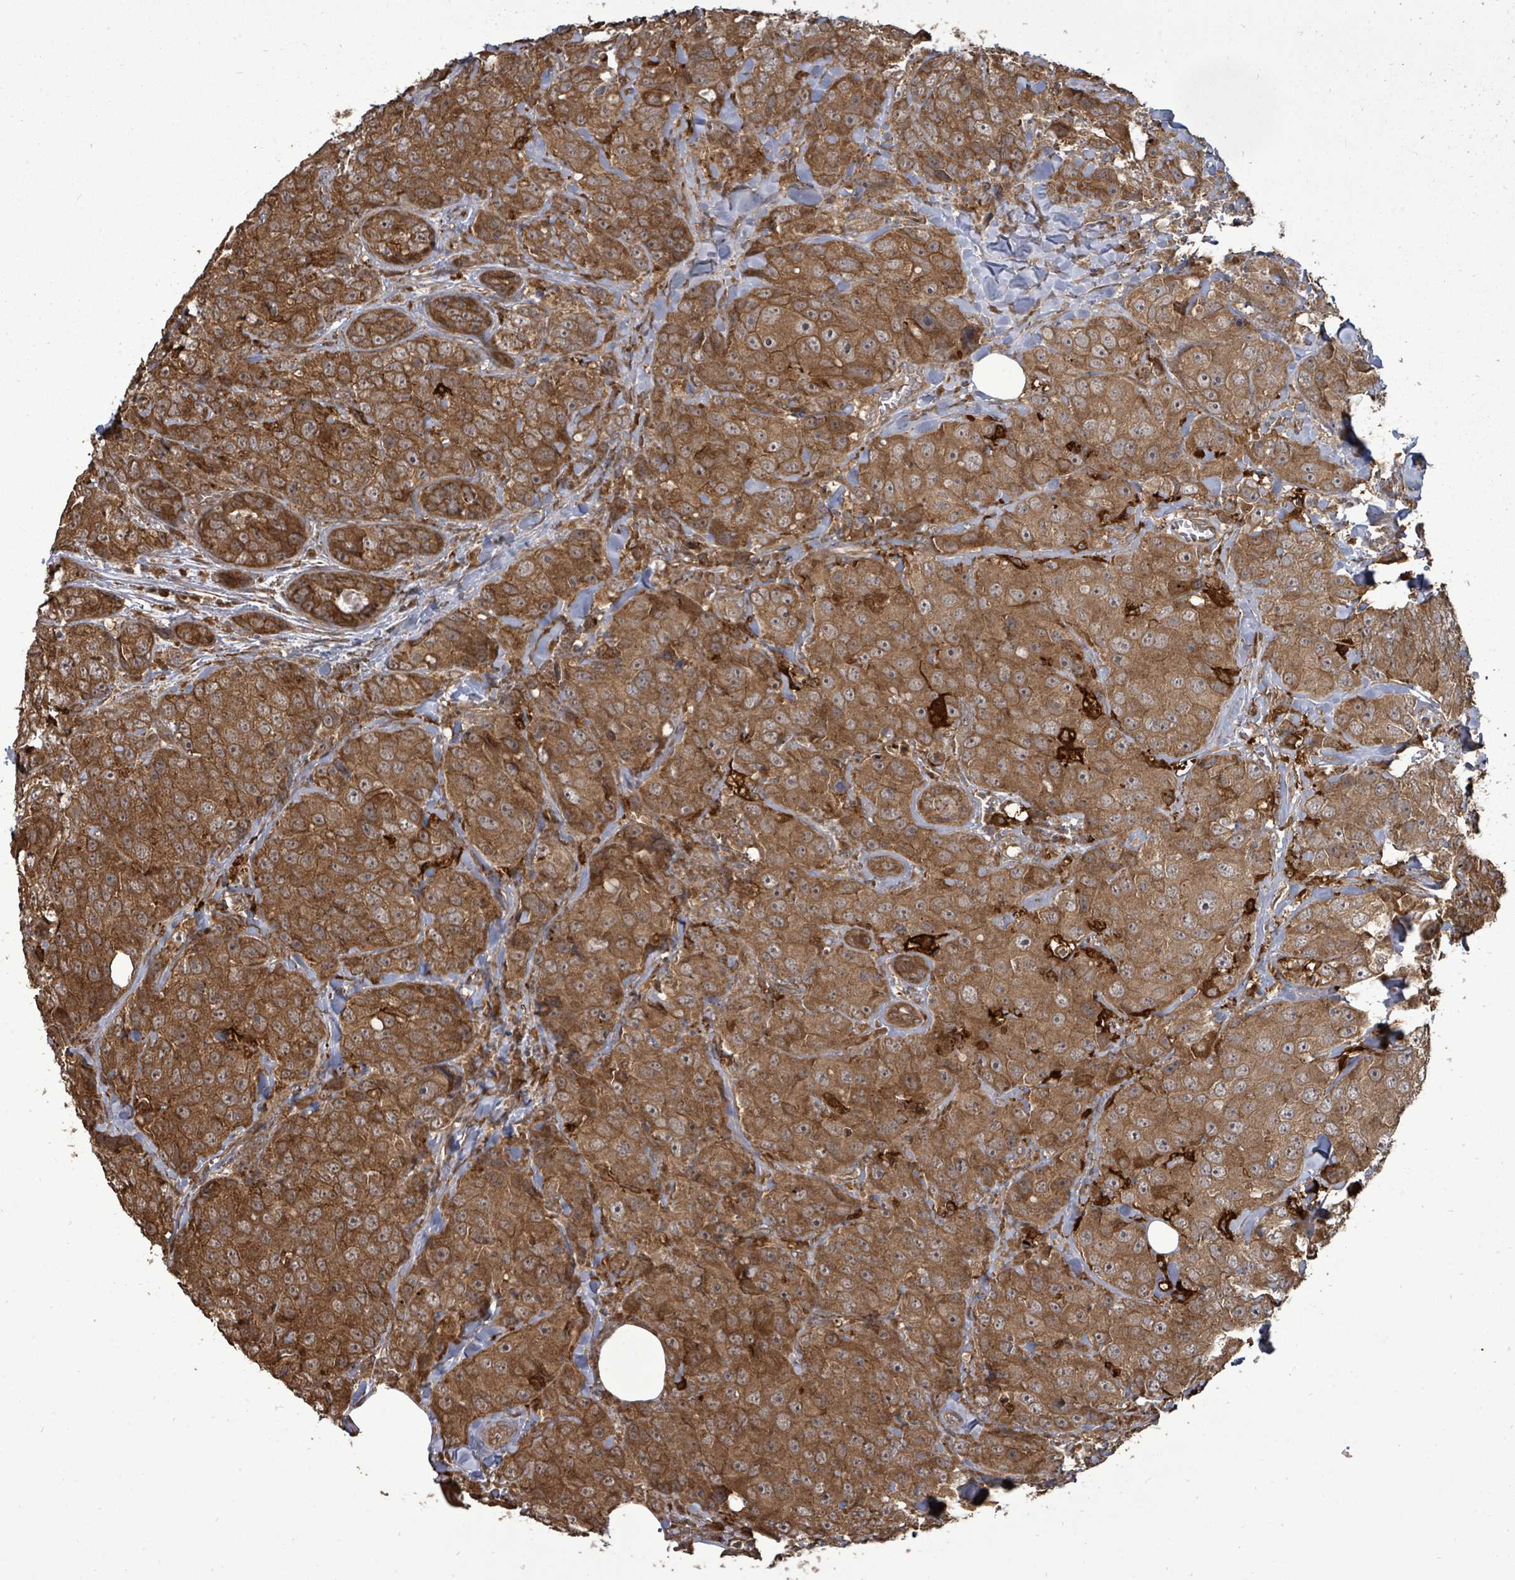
{"staining": {"intensity": "strong", "quantity": ">75%", "location": "cytoplasmic/membranous"}, "tissue": "breast cancer", "cell_type": "Tumor cells", "image_type": "cancer", "snomed": [{"axis": "morphology", "description": "Duct carcinoma"}, {"axis": "topography", "description": "Breast"}], "caption": "This is an image of immunohistochemistry (IHC) staining of breast infiltrating ductal carcinoma, which shows strong expression in the cytoplasmic/membranous of tumor cells.", "gene": "EIF3C", "patient": {"sex": "female", "age": 43}}